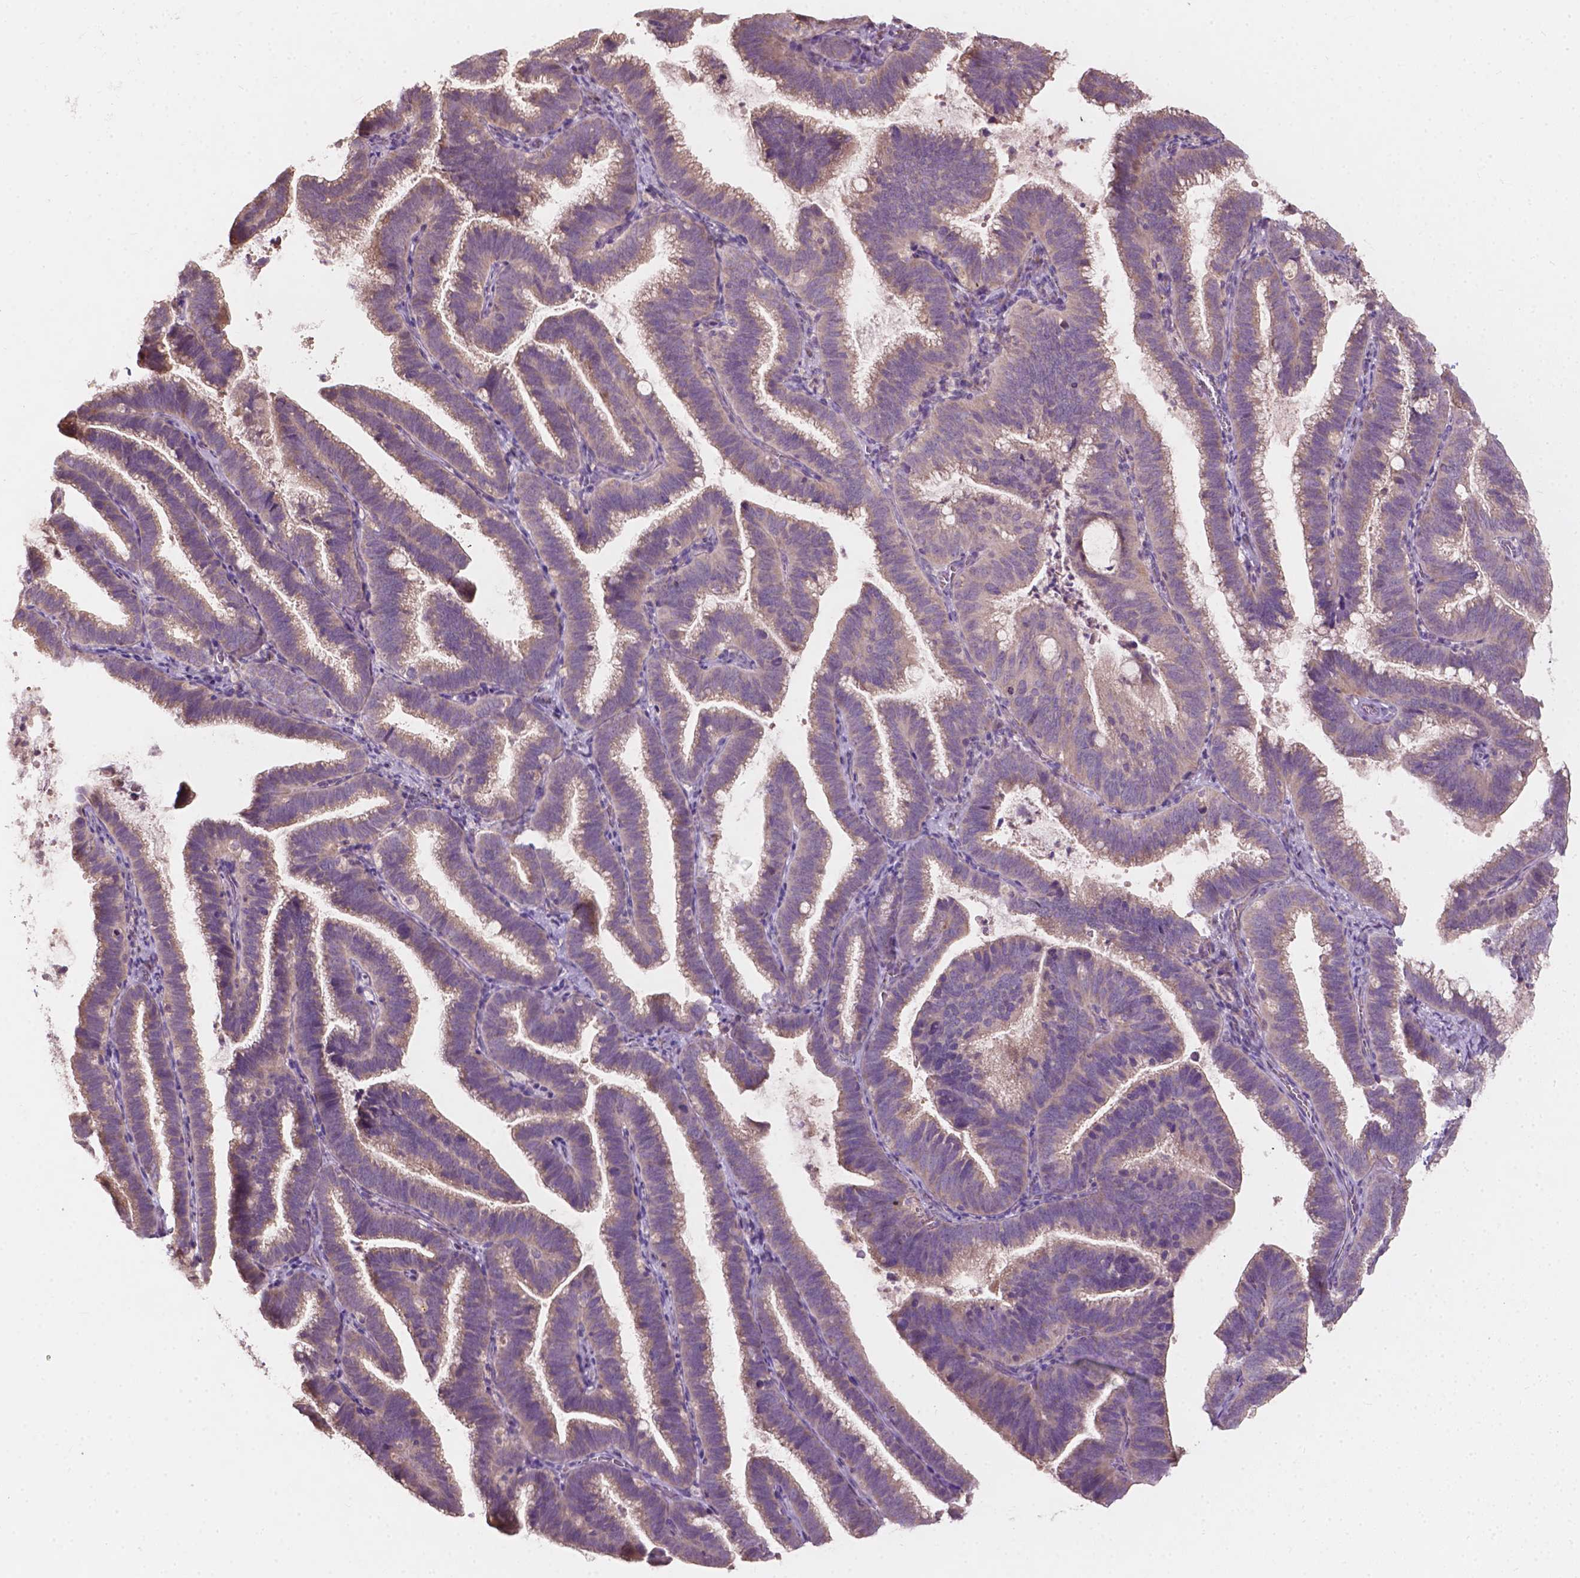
{"staining": {"intensity": "weak", "quantity": ">75%", "location": "cytoplasmic/membranous"}, "tissue": "cervical cancer", "cell_type": "Tumor cells", "image_type": "cancer", "snomed": [{"axis": "morphology", "description": "Adenocarcinoma, NOS"}, {"axis": "topography", "description": "Cervix"}], "caption": "Immunohistochemical staining of cervical cancer (adenocarcinoma) demonstrates weak cytoplasmic/membranous protein positivity in approximately >75% of tumor cells. (DAB IHC with brightfield microscopy, high magnification).", "gene": "NDUFA10", "patient": {"sex": "female", "age": 61}}